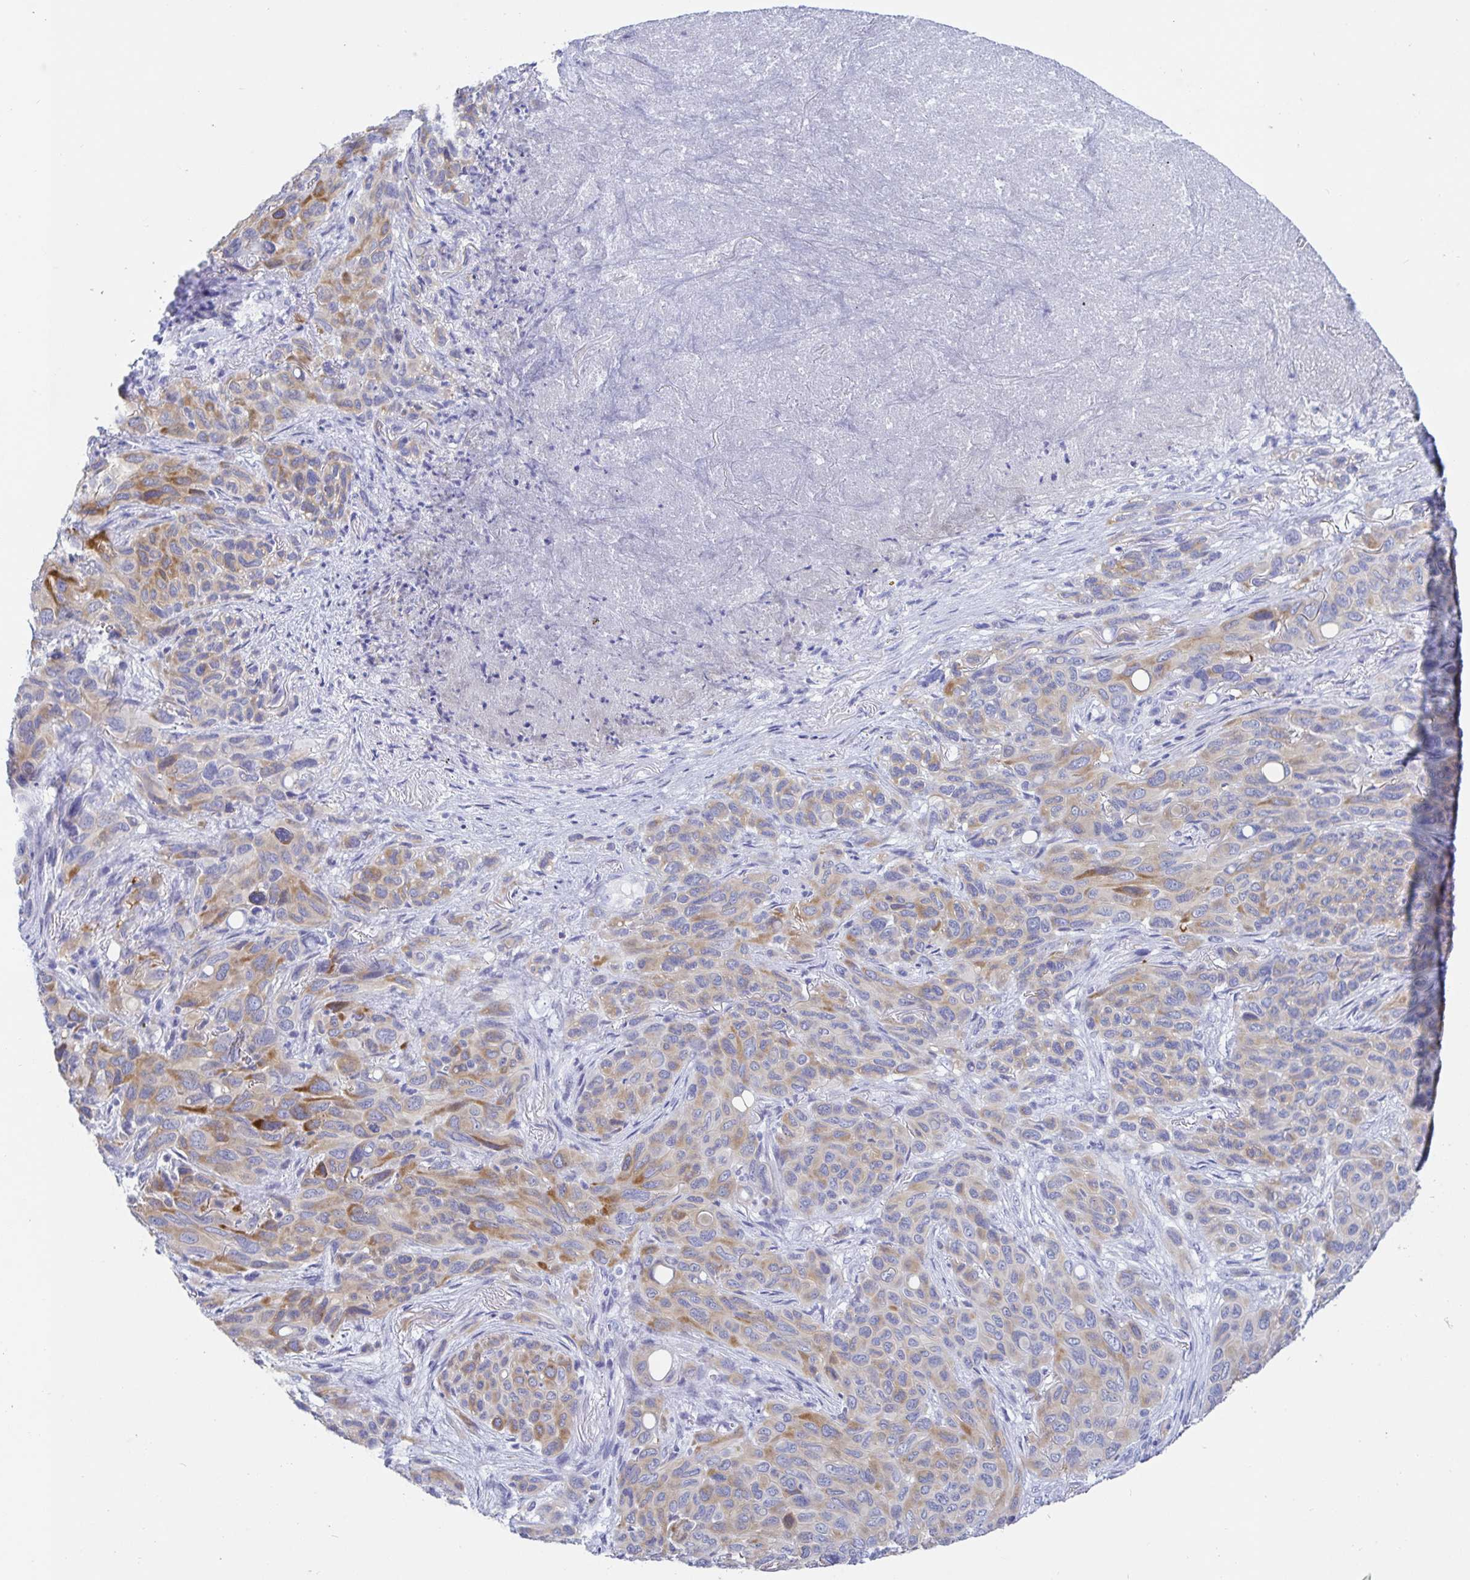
{"staining": {"intensity": "moderate", "quantity": "<25%", "location": "cytoplasmic/membranous"}, "tissue": "melanoma", "cell_type": "Tumor cells", "image_type": "cancer", "snomed": [{"axis": "morphology", "description": "Malignant melanoma, Metastatic site"}, {"axis": "topography", "description": "Lung"}], "caption": "An IHC image of neoplastic tissue is shown. Protein staining in brown labels moderate cytoplasmic/membranous positivity in melanoma within tumor cells.", "gene": "KCNH6", "patient": {"sex": "male", "age": 48}}